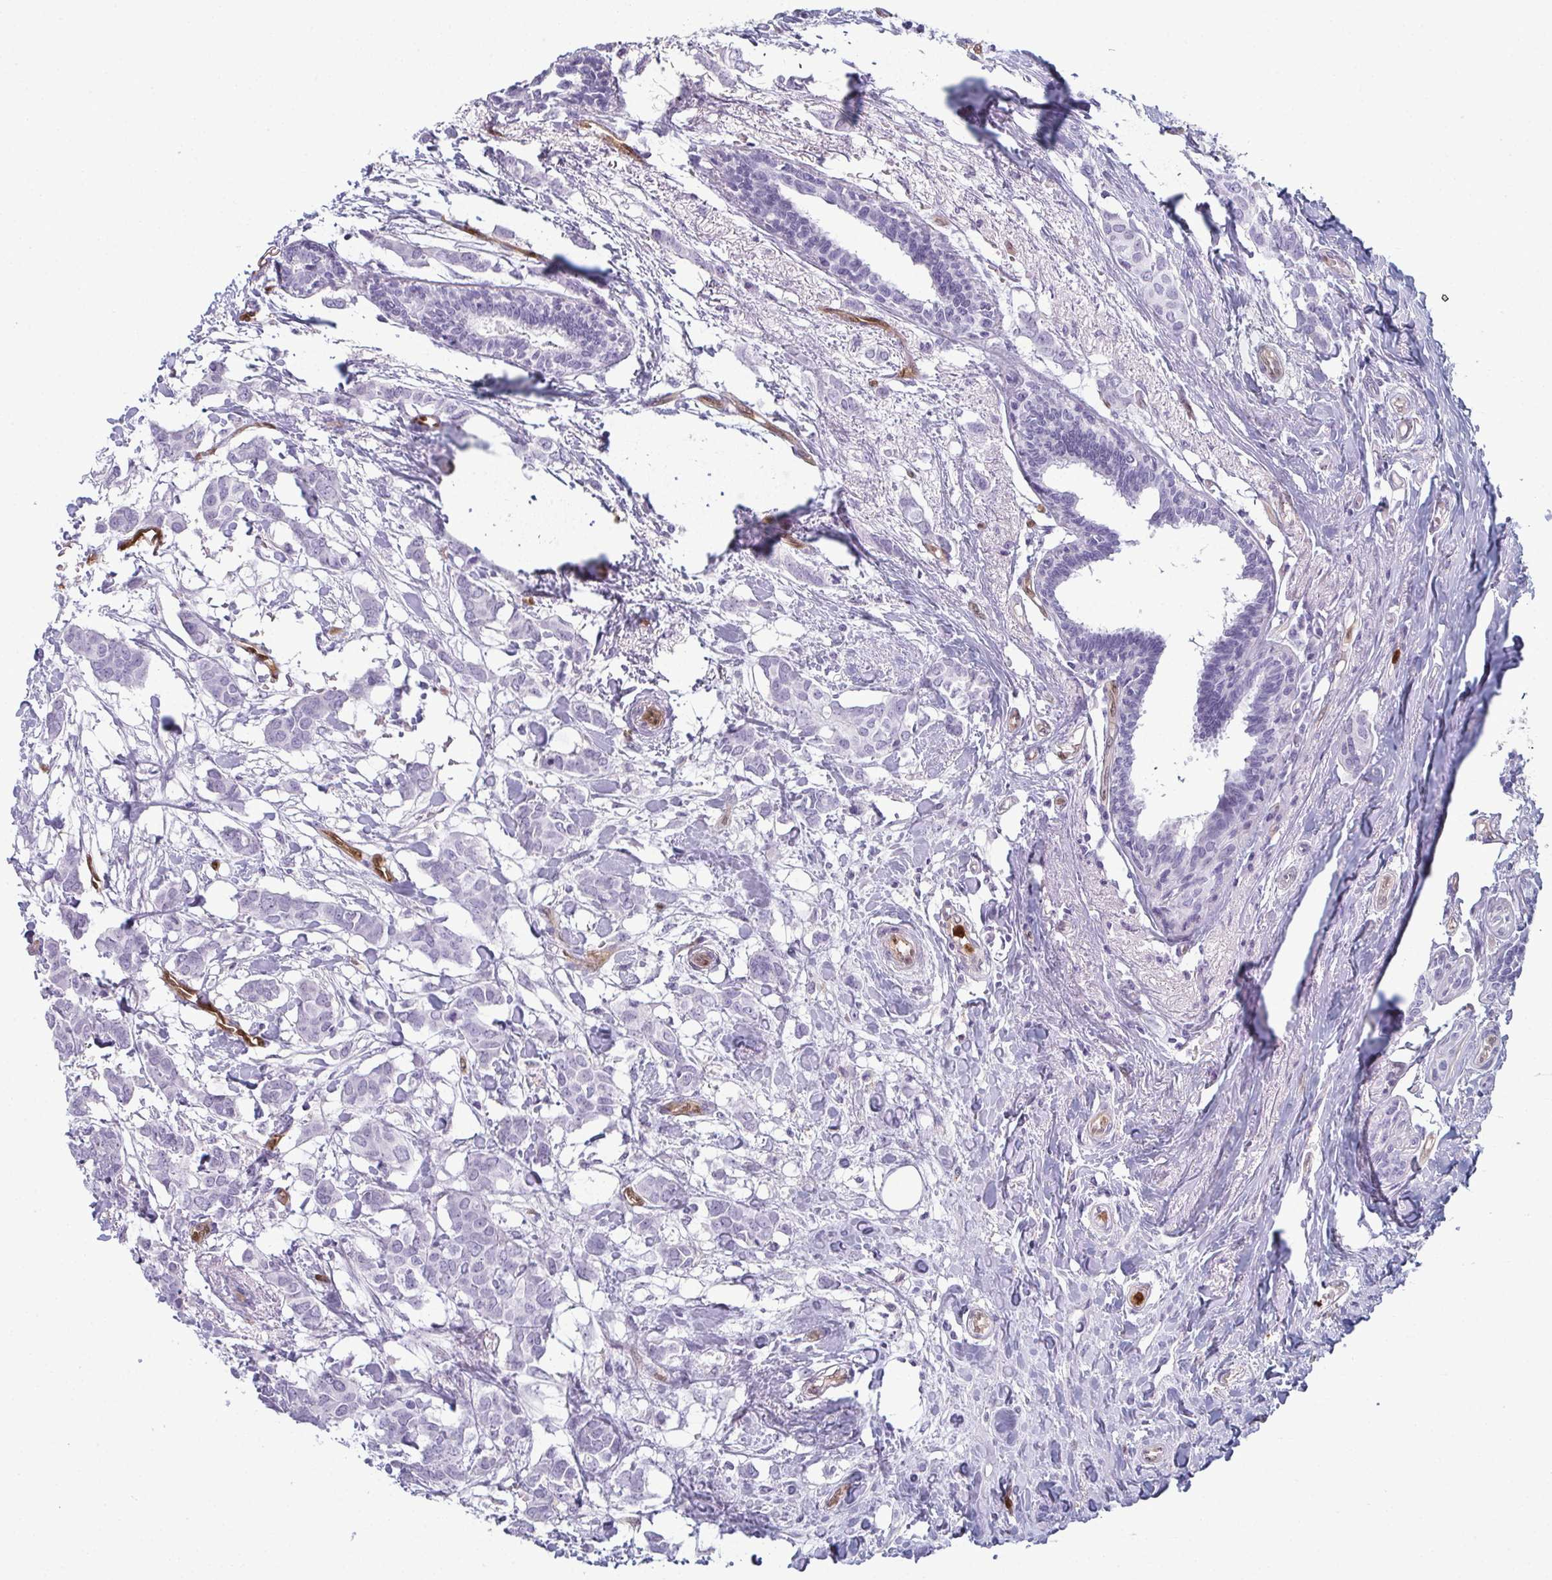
{"staining": {"intensity": "negative", "quantity": "none", "location": "none"}, "tissue": "breast cancer", "cell_type": "Tumor cells", "image_type": "cancer", "snomed": [{"axis": "morphology", "description": "Duct carcinoma"}, {"axis": "topography", "description": "Breast"}], "caption": "The immunohistochemistry (IHC) image has no significant staining in tumor cells of invasive ductal carcinoma (breast) tissue.", "gene": "CDA", "patient": {"sex": "female", "age": 62}}